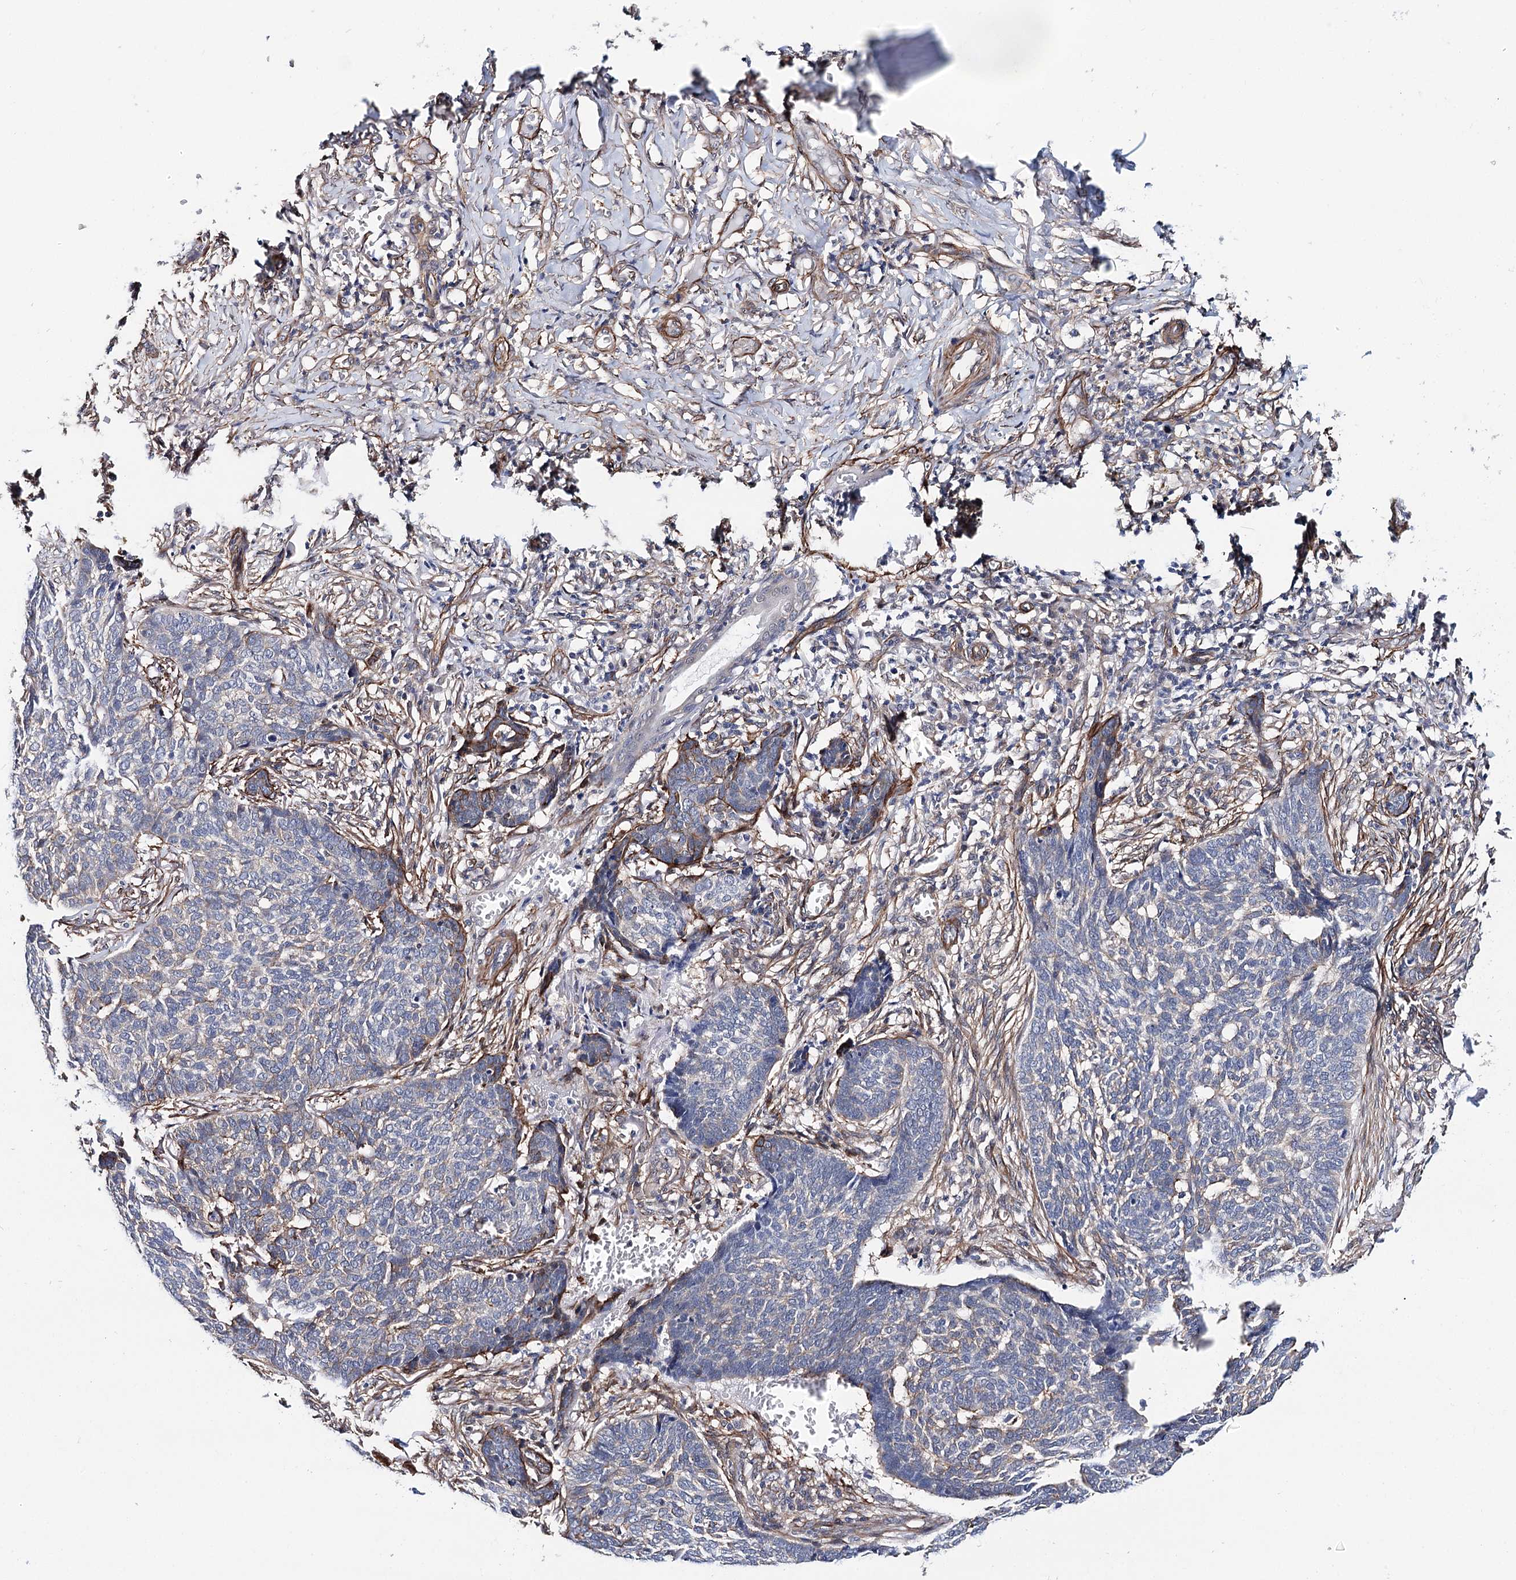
{"staining": {"intensity": "moderate", "quantity": "25%-75%", "location": "cytoplasmic/membranous"}, "tissue": "skin cancer", "cell_type": "Tumor cells", "image_type": "cancer", "snomed": [{"axis": "morphology", "description": "Basal cell carcinoma"}, {"axis": "topography", "description": "Skin"}], "caption": "Immunohistochemical staining of human skin basal cell carcinoma displays medium levels of moderate cytoplasmic/membranous protein staining in approximately 25%-75% of tumor cells. Nuclei are stained in blue.", "gene": "PPP2R5B", "patient": {"sex": "male", "age": 85}}